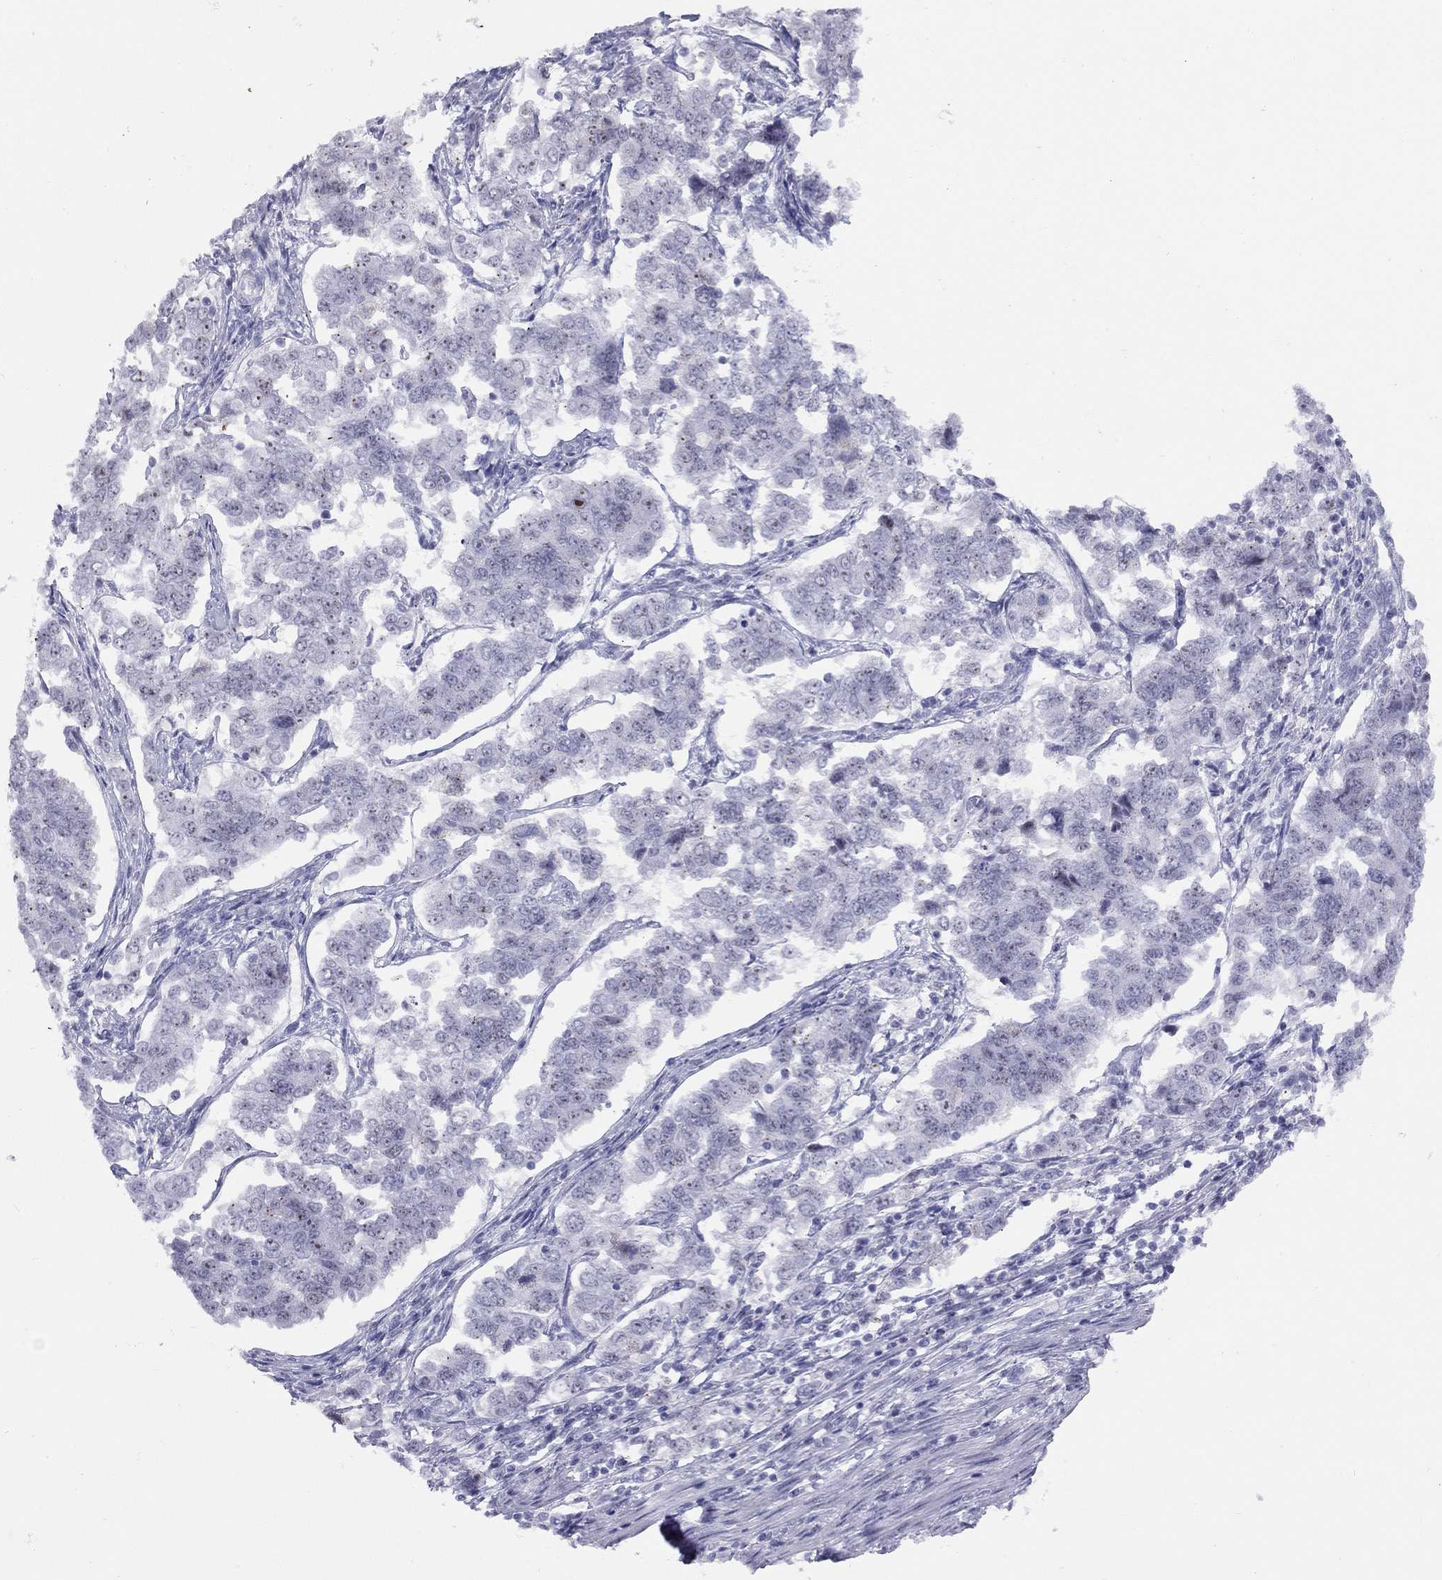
{"staining": {"intensity": "negative", "quantity": "none", "location": "none"}, "tissue": "endometrial cancer", "cell_type": "Tumor cells", "image_type": "cancer", "snomed": [{"axis": "morphology", "description": "Adenocarcinoma, NOS"}, {"axis": "topography", "description": "Endometrium"}], "caption": "Endometrial adenocarcinoma stained for a protein using IHC shows no staining tumor cells.", "gene": "LYAR", "patient": {"sex": "female", "age": 43}}